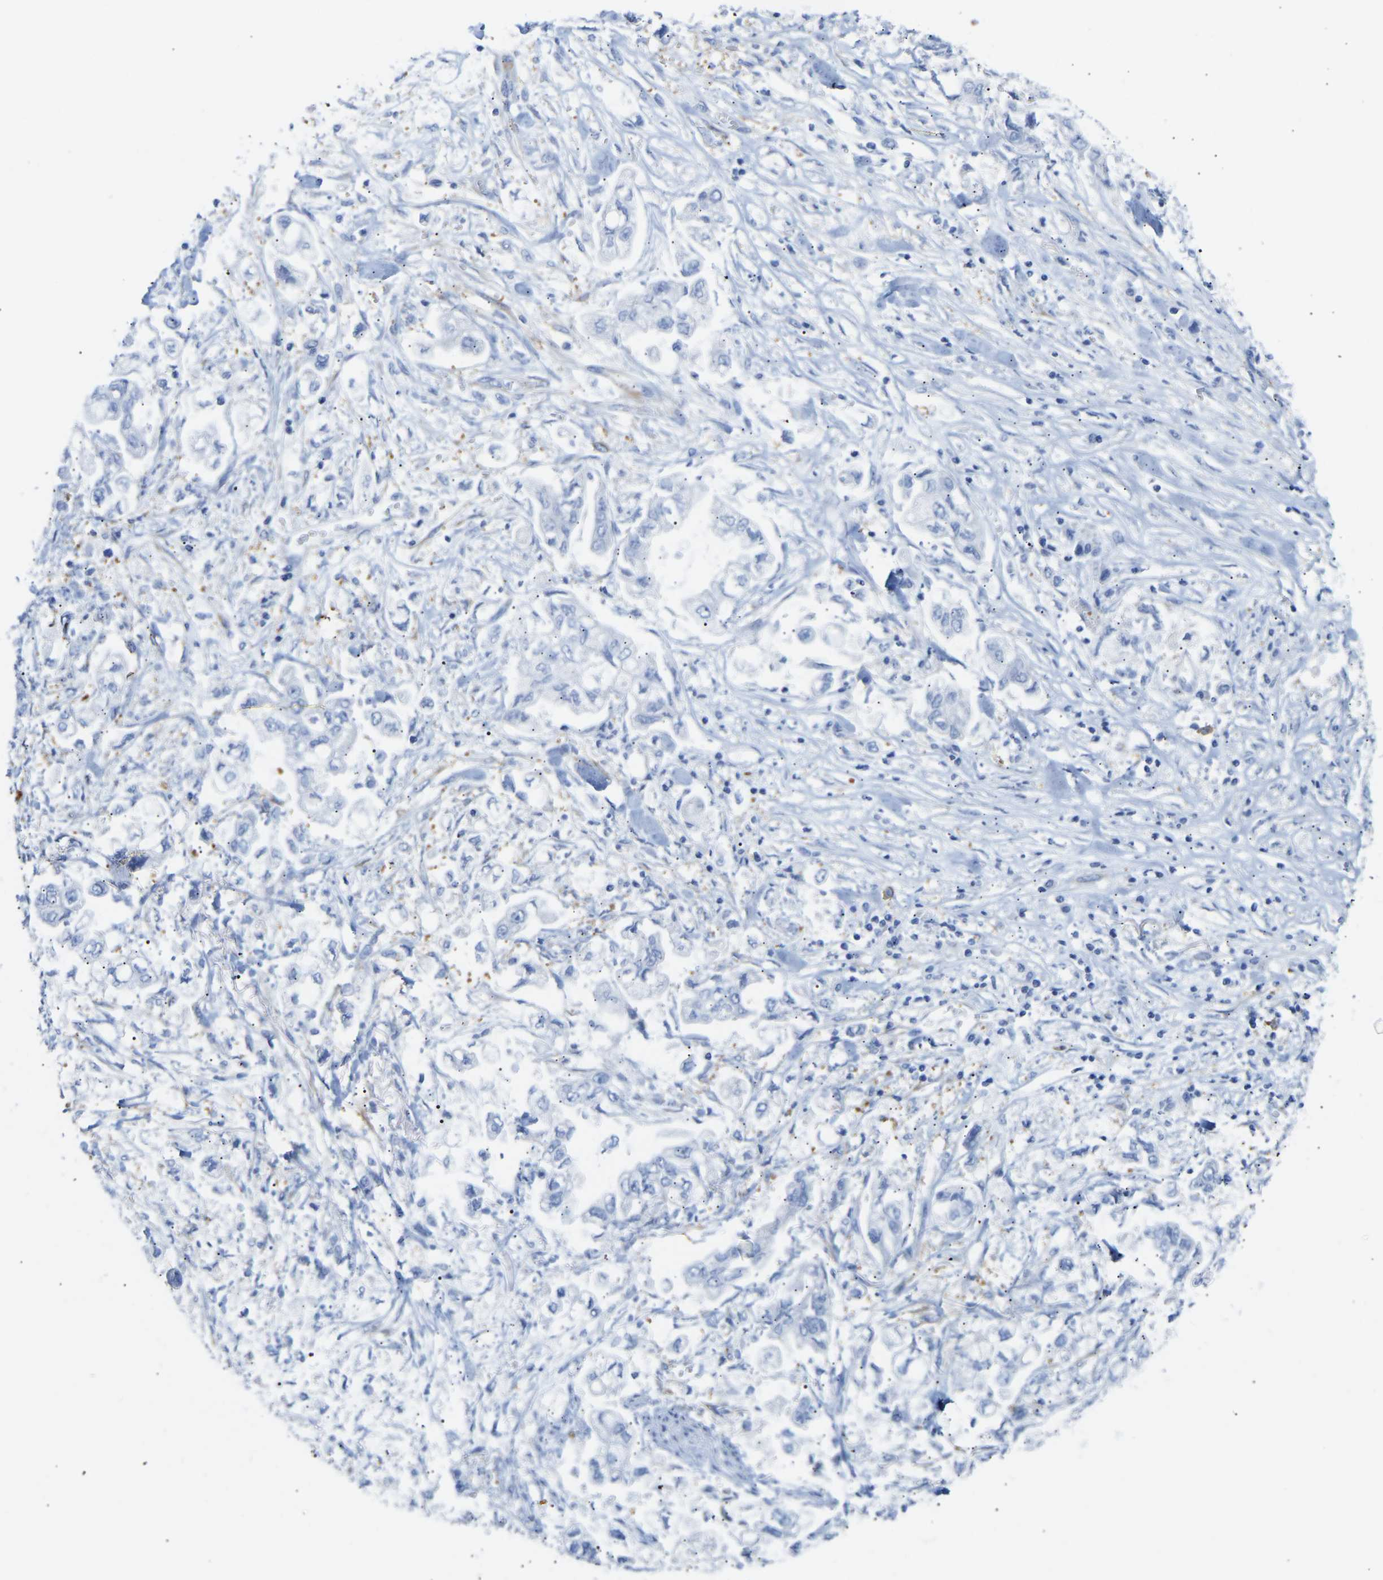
{"staining": {"intensity": "negative", "quantity": "none", "location": "none"}, "tissue": "stomach cancer", "cell_type": "Tumor cells", "image_type": "cancer", "snomed": [{"axis": "morphology", "description": "Normal tissue, NOS"}, {"axis": "morphology", "description": "Adenocarcinoma, NOS"}, {"axis": "topography", "description": "Stomach"}], "caption": "IHC image of neoplastic tissue: stomach cancer (adenocarcinoma) stained with DAB demonstrates no significant protein positivity in tumor cells. (DAB (3,3'-diaminobenzidine) immunohistochemistry visualized using brightfield microscopy, high magnification).", "gene": "AMPH", "patient": {"sex": "male", "age": 62}}